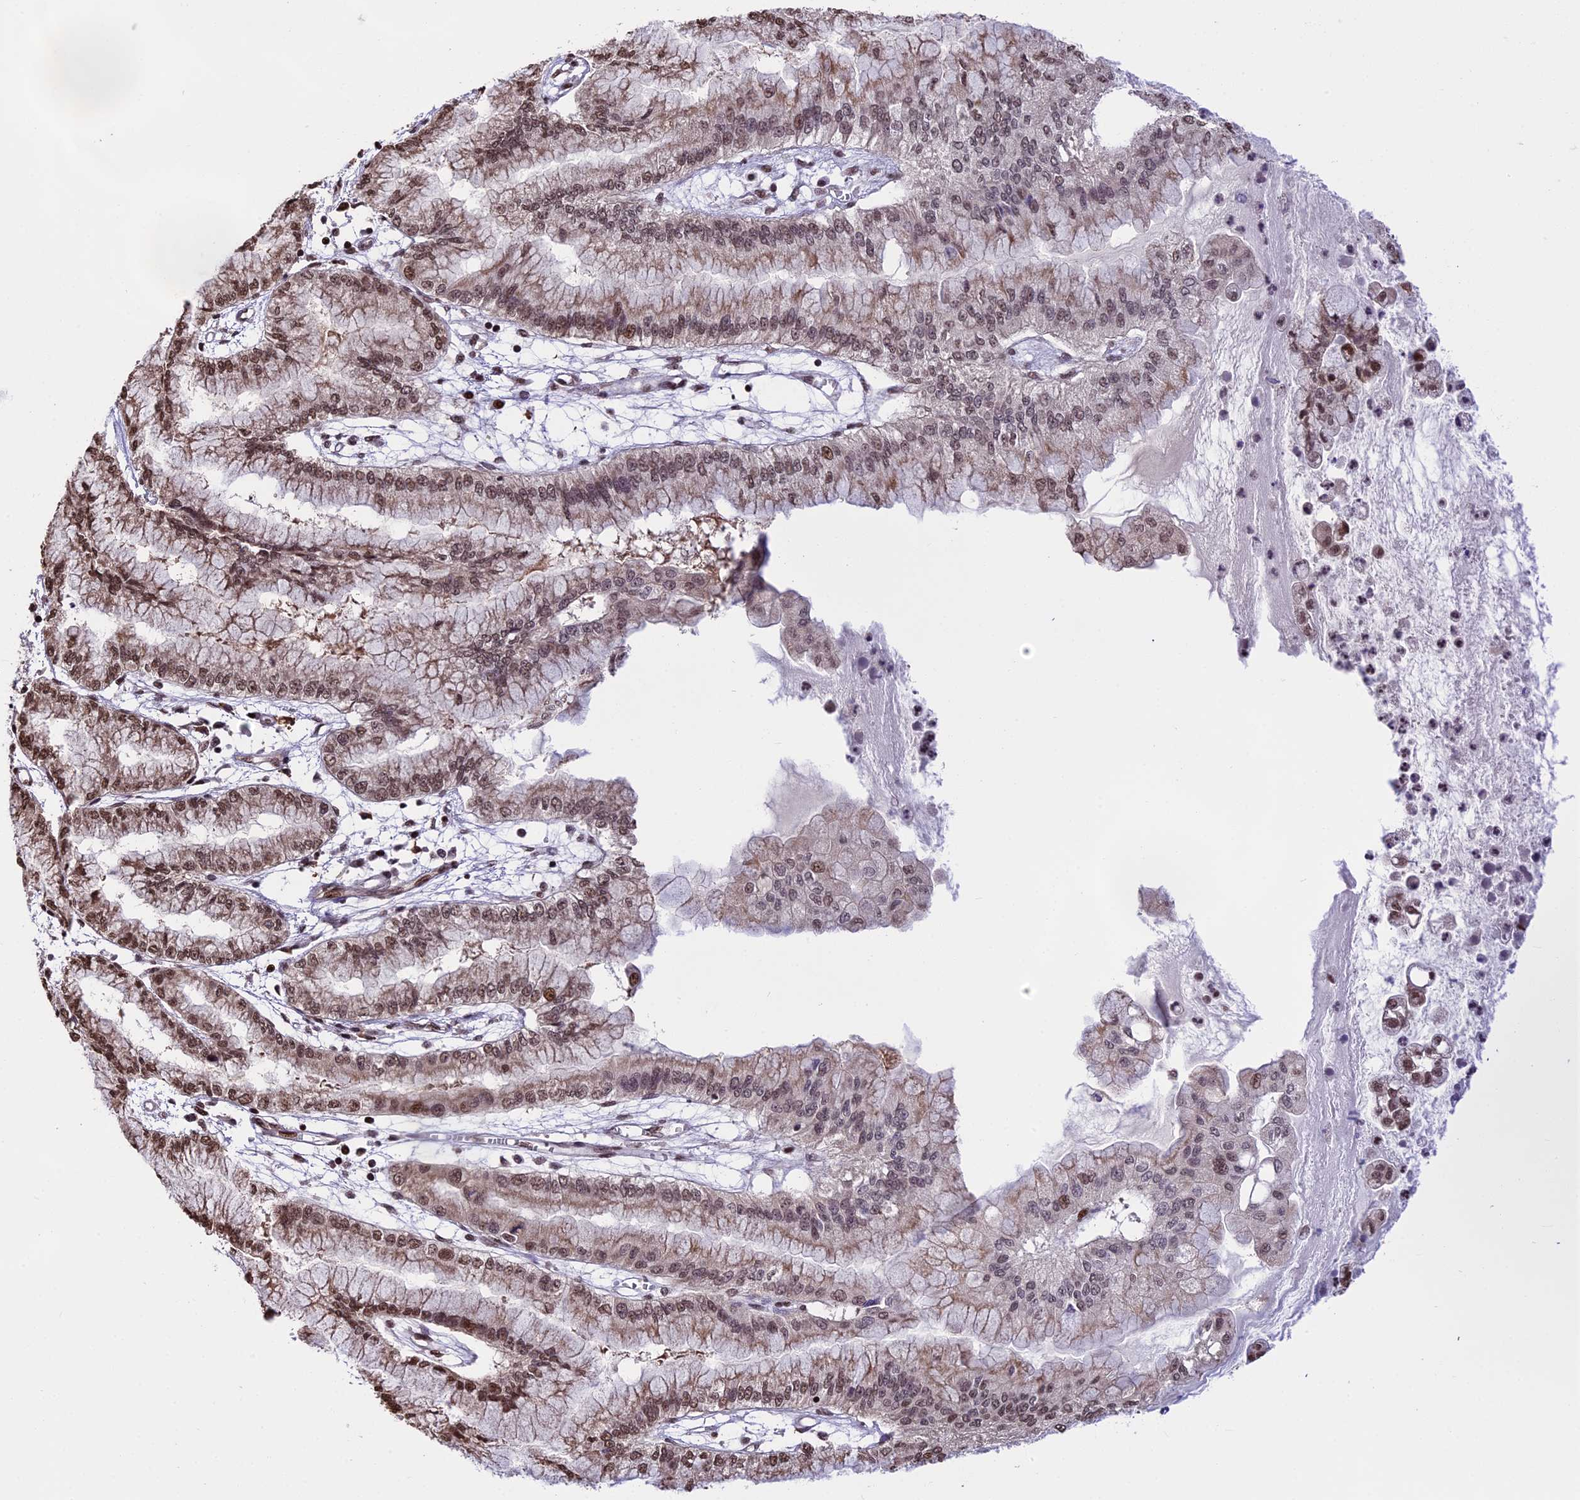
{"staining": {"intensity": "moderate", "quantity": ">75%", "location": "nuclear"}, "tissue": "pancreatic cancer", "cell_type": "Tumor cells", "image_type": "cancer", "snomed": [{"axis": "morphology", "description": "Adenocarcinoma, NOS"}, {"axis": "topography", "description": "Pancreas"}], "caption": "Immunohistochemistry (IHC) (DAB) staining of human adenocarcinoma (pancreatic) shows moderate nuclear protein expression in approximately >75% of tumor cells.", "gene": "POLR3E", "patient": {"sex": "male", "age": 73}}